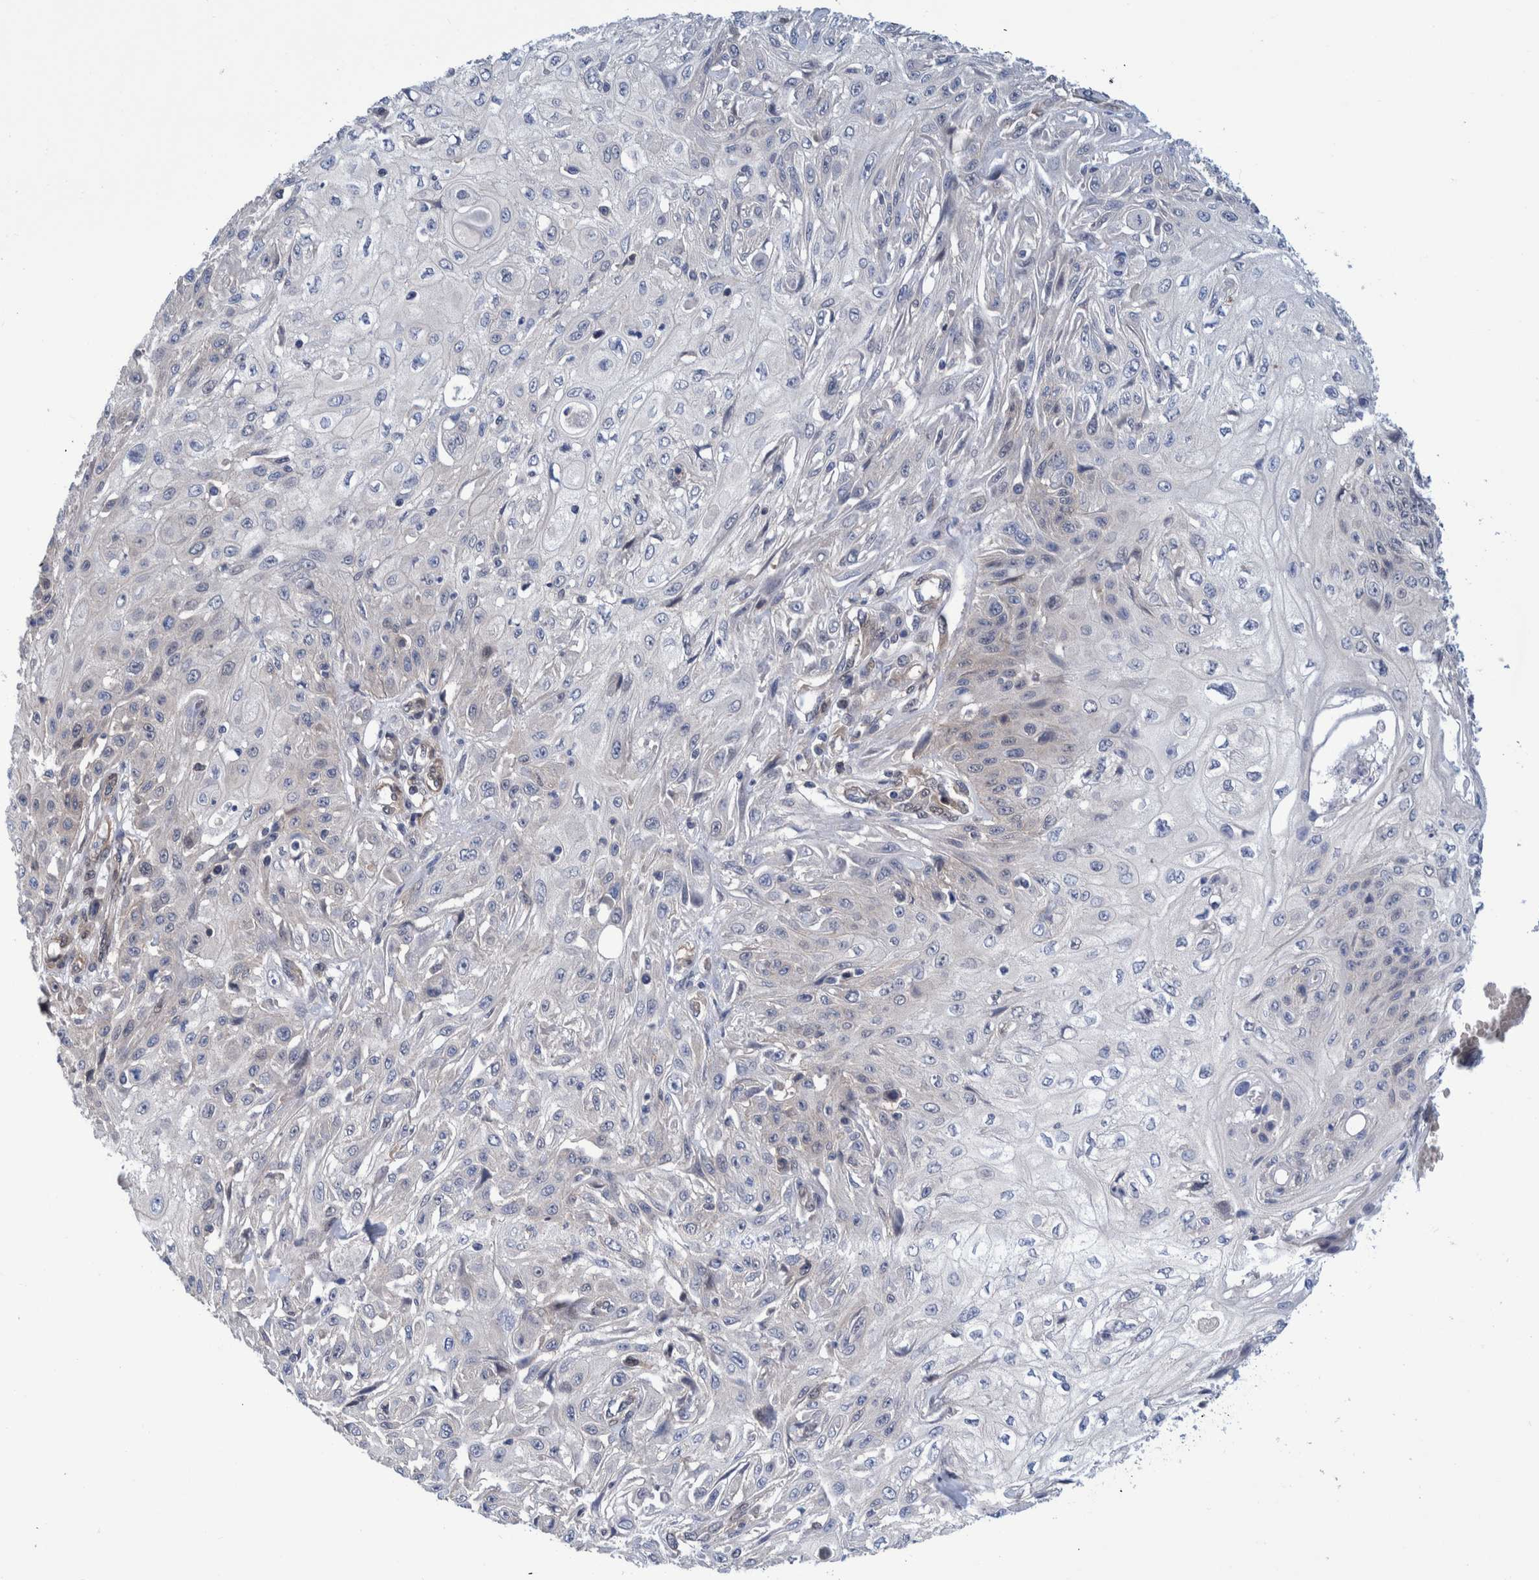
{"staining": {"intensity": "negative", "quantity": "none", "location": "none"}, "tissue": "skin cancer", "cell_type": "Tumor cells", "image_type": "cancer", "snomed": [{"axis": "morphology", "description": "Squamous cell carcinoma, NOS"}, {"axis": "morphology", "description": "Squamous cell carcinoma, metastatic, NOS"}, {"axis": "topography", "description": "Skin"}, {"axis": "topography", "description": "Lymph node"}], "caption": "Skin cancer (metastatic squamous cell carcinoma) was stained to show a protein in brown. There is no significant positivity in tumor cells.", "gene": "PFAS", "patient": {"sex": "male", "age": 75}}